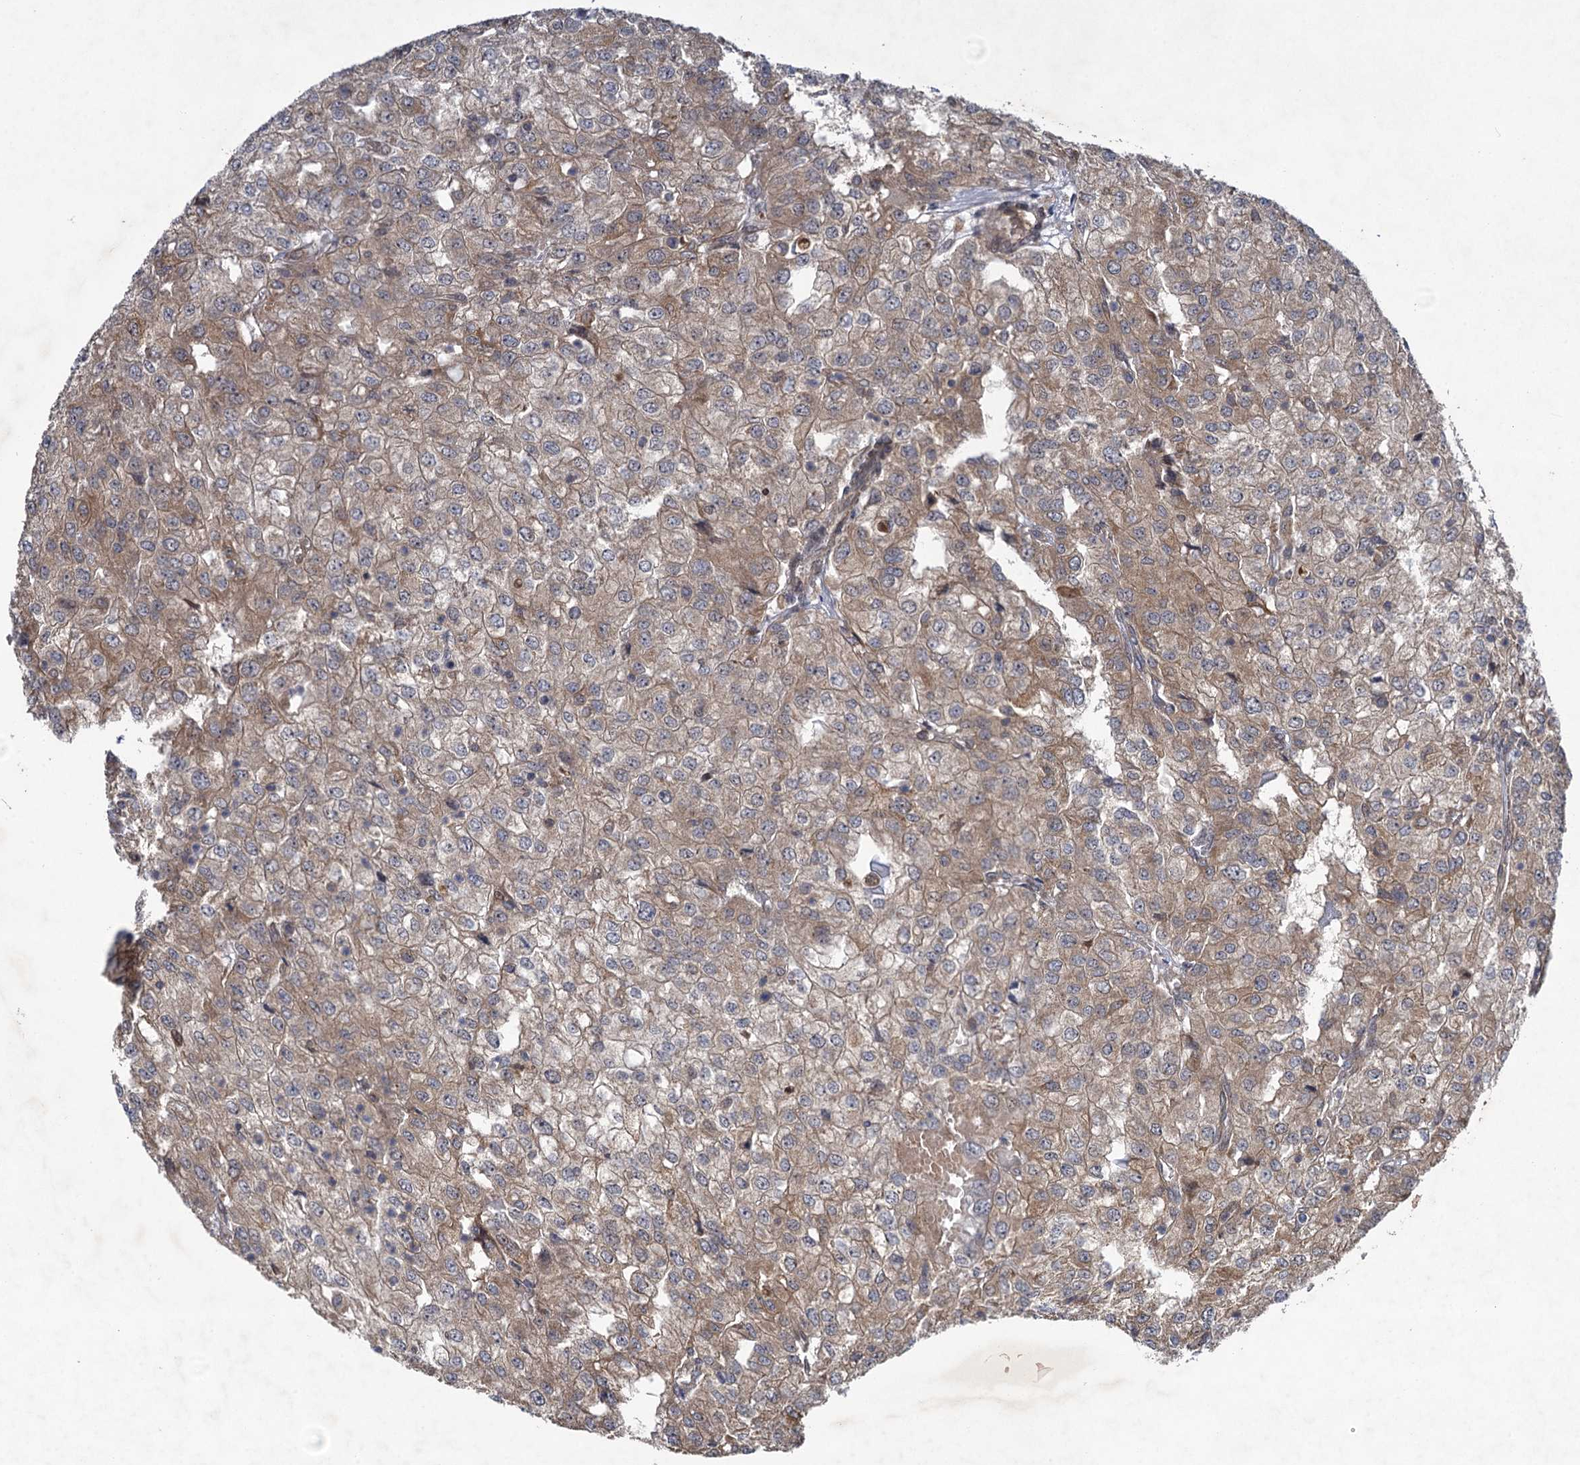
{"staining": {"intensity": "weak", "quantity": "25%-75%", "location": "cytoplasmic/membranous"}, "tissue": "renal cancer", "cell_type": "Tumor cells", "image_type": "cancer", "snomed": [{"axis": "morphology", "description": "Adenocarcinoma, NOS"}, {"axis": "topography", "description": "Kidney"}], "caption": "A brown stain labels weak cytoplasmic/membranous staining of a protein in human adenocarcinoma (renal) tumor cells.", "gene": "HAUS1", "patient": {"sex": "female", "age": 54}}